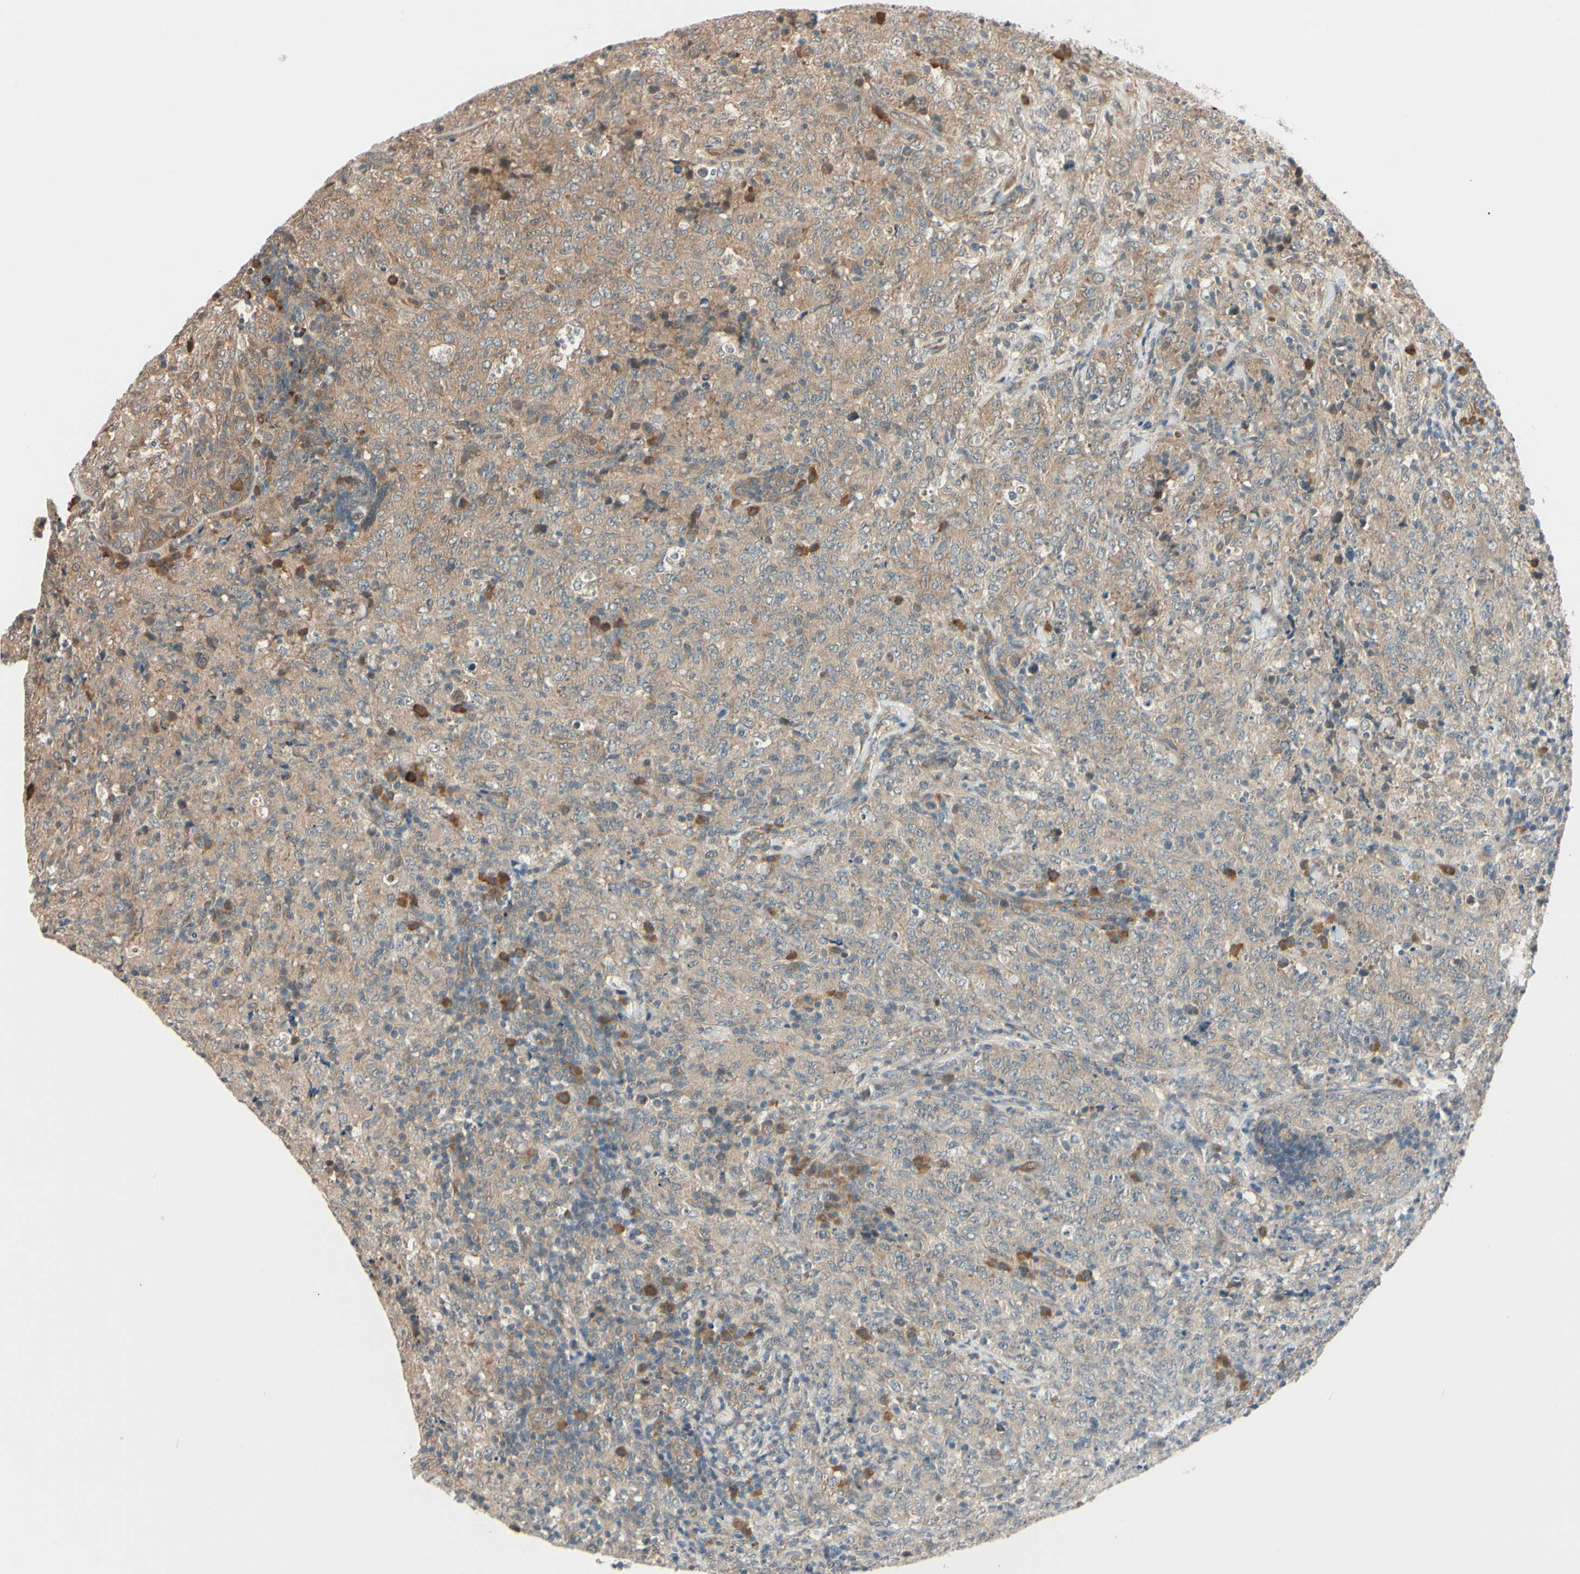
{"staining": {"intensity": "weak", "quantity": ">75%", "location": "cytoplasmic/membranous"}, "tissue": "lymphoma", "cell_type": "Tumor cells", "image_type": "cancer", "snomed": [{"axis": "morphology", "description": "Malignant lymphoma, non-Hodgkin's type, High grade"}, {"axis": "topography", "description": "Tonsil"}], "caption": "Weak cytoplasmic/membranous protein positivity is identified in about >75% of tumor cells in lymphoma. (IHC, brightfield microscopy, high magnification).", "gene": "RASGRF1", "patient": {"sex": "female", "age": 36}}